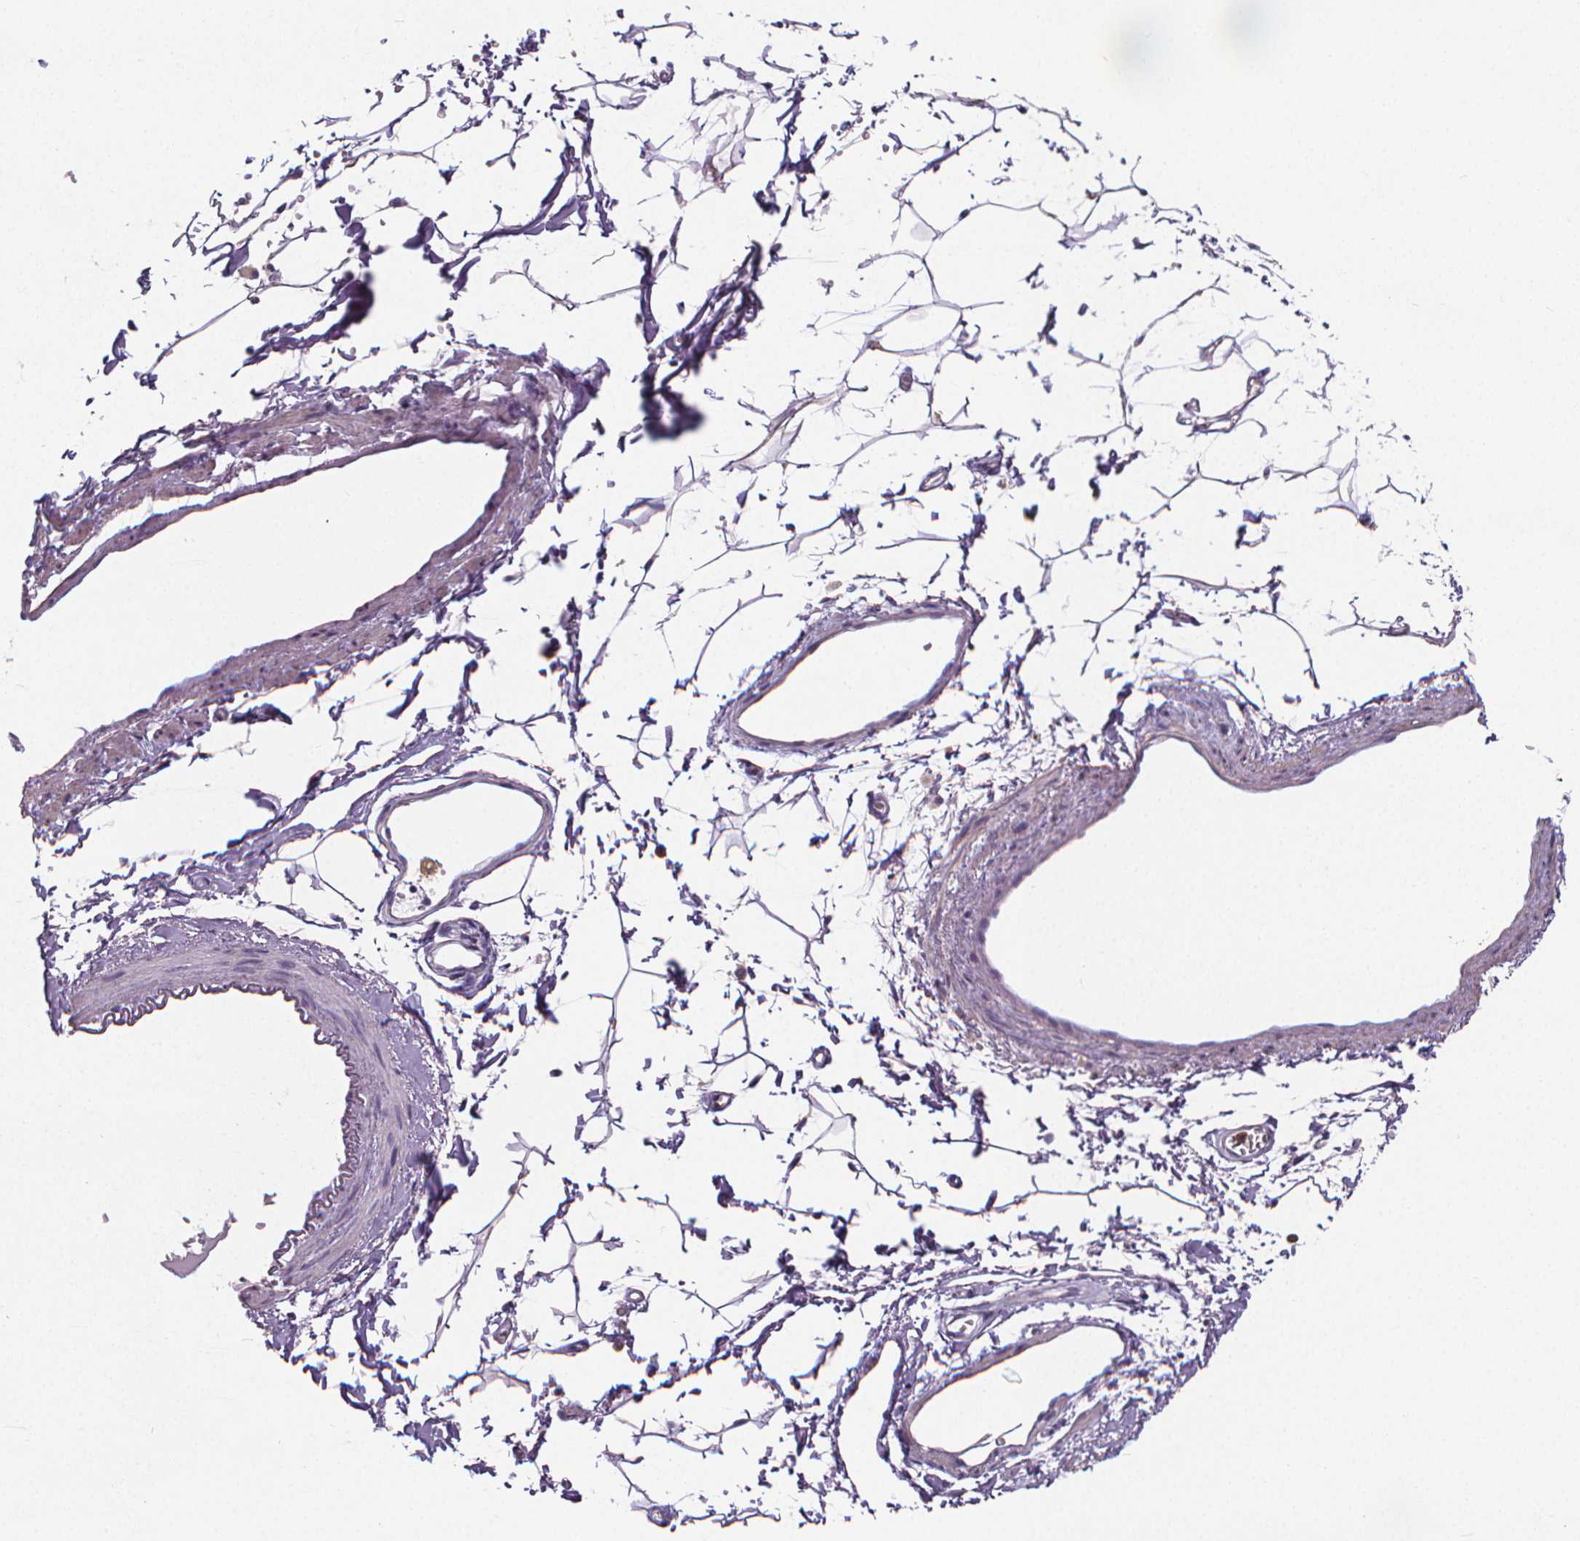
{"staining": {"intensity": "negative", "quantity": "none", "location": "none"}, "tissue": "adipose tissue", "cell_type": "Adipocytes", "image_type": "normal", "snomed": [{"axis": "morphology", "description": "Normal tissue, NOS"}, {"axis": "topography", "description": "Cartilage tissue"}, {"axis": "topography", "description": "Bronchus"}], "caption": "IHC image of normal adipose tissue: human adipose tissue stained with DAB (3,3'-diaminobenzidine) reveals no significant protein positivity in adipocytes.", "gene": "ATP6V1D", "patient": {"sex": "female", "age": 79}}